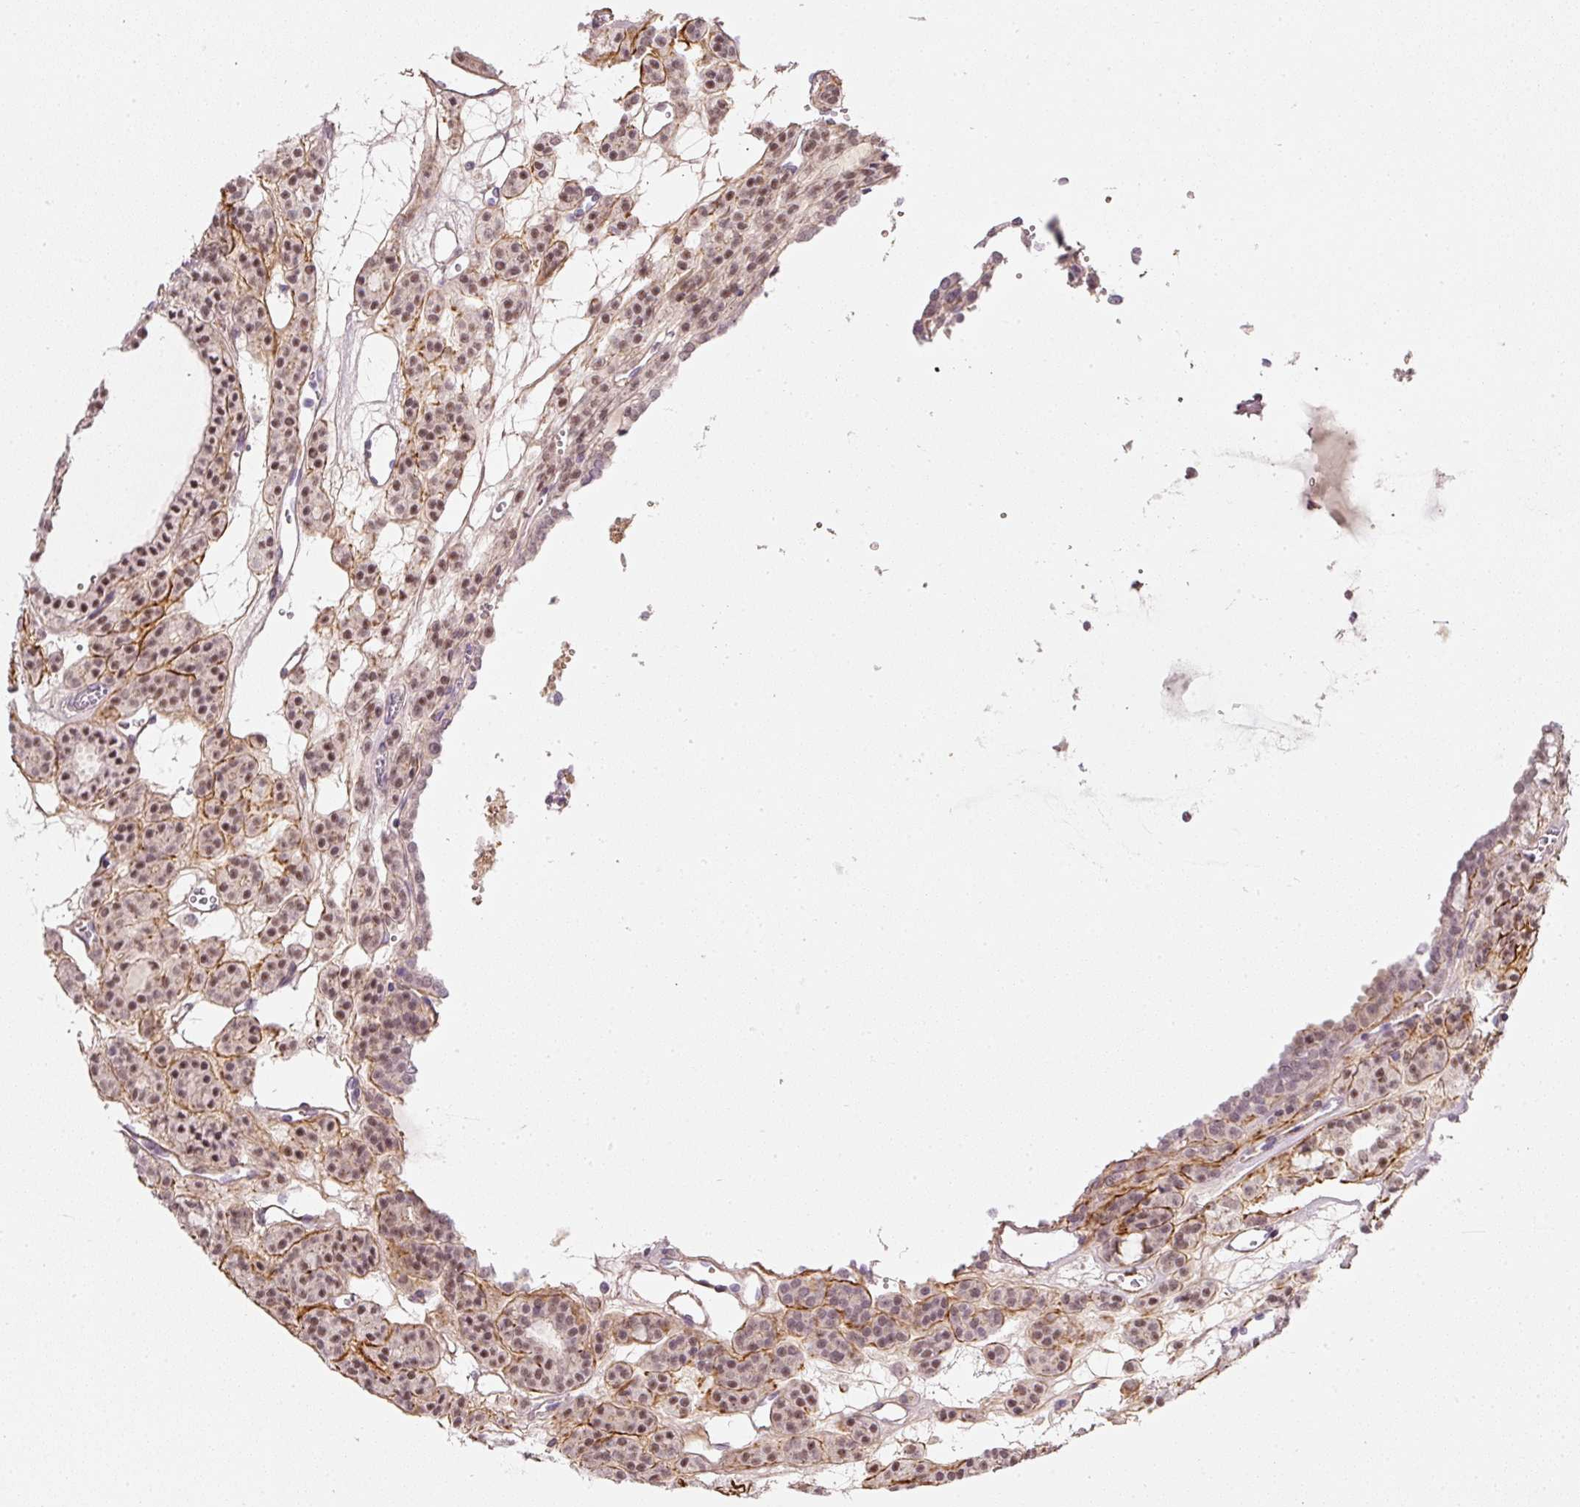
{"staining": {"intensity": "moderate", "quantity": ">75%", "location": "nuclear"}, "tissue": "thyroid cancer", "cell_type": "Tumor cells", "image_type": "cancer", "snomed": [{"axis": "morphology", "description": "Follicular adenoma carcinoma, NOS"}, {"axis": "topography", "description": "Thyroid gland"}], "caption": "Protein analysis of thyroid follicular adenoma carcinoma tissue reveals moderate nuclear expression in about >75% of tumor cells.", "gene": "TOGARAM1", "patient": {"sex": "female", "age": 63}}